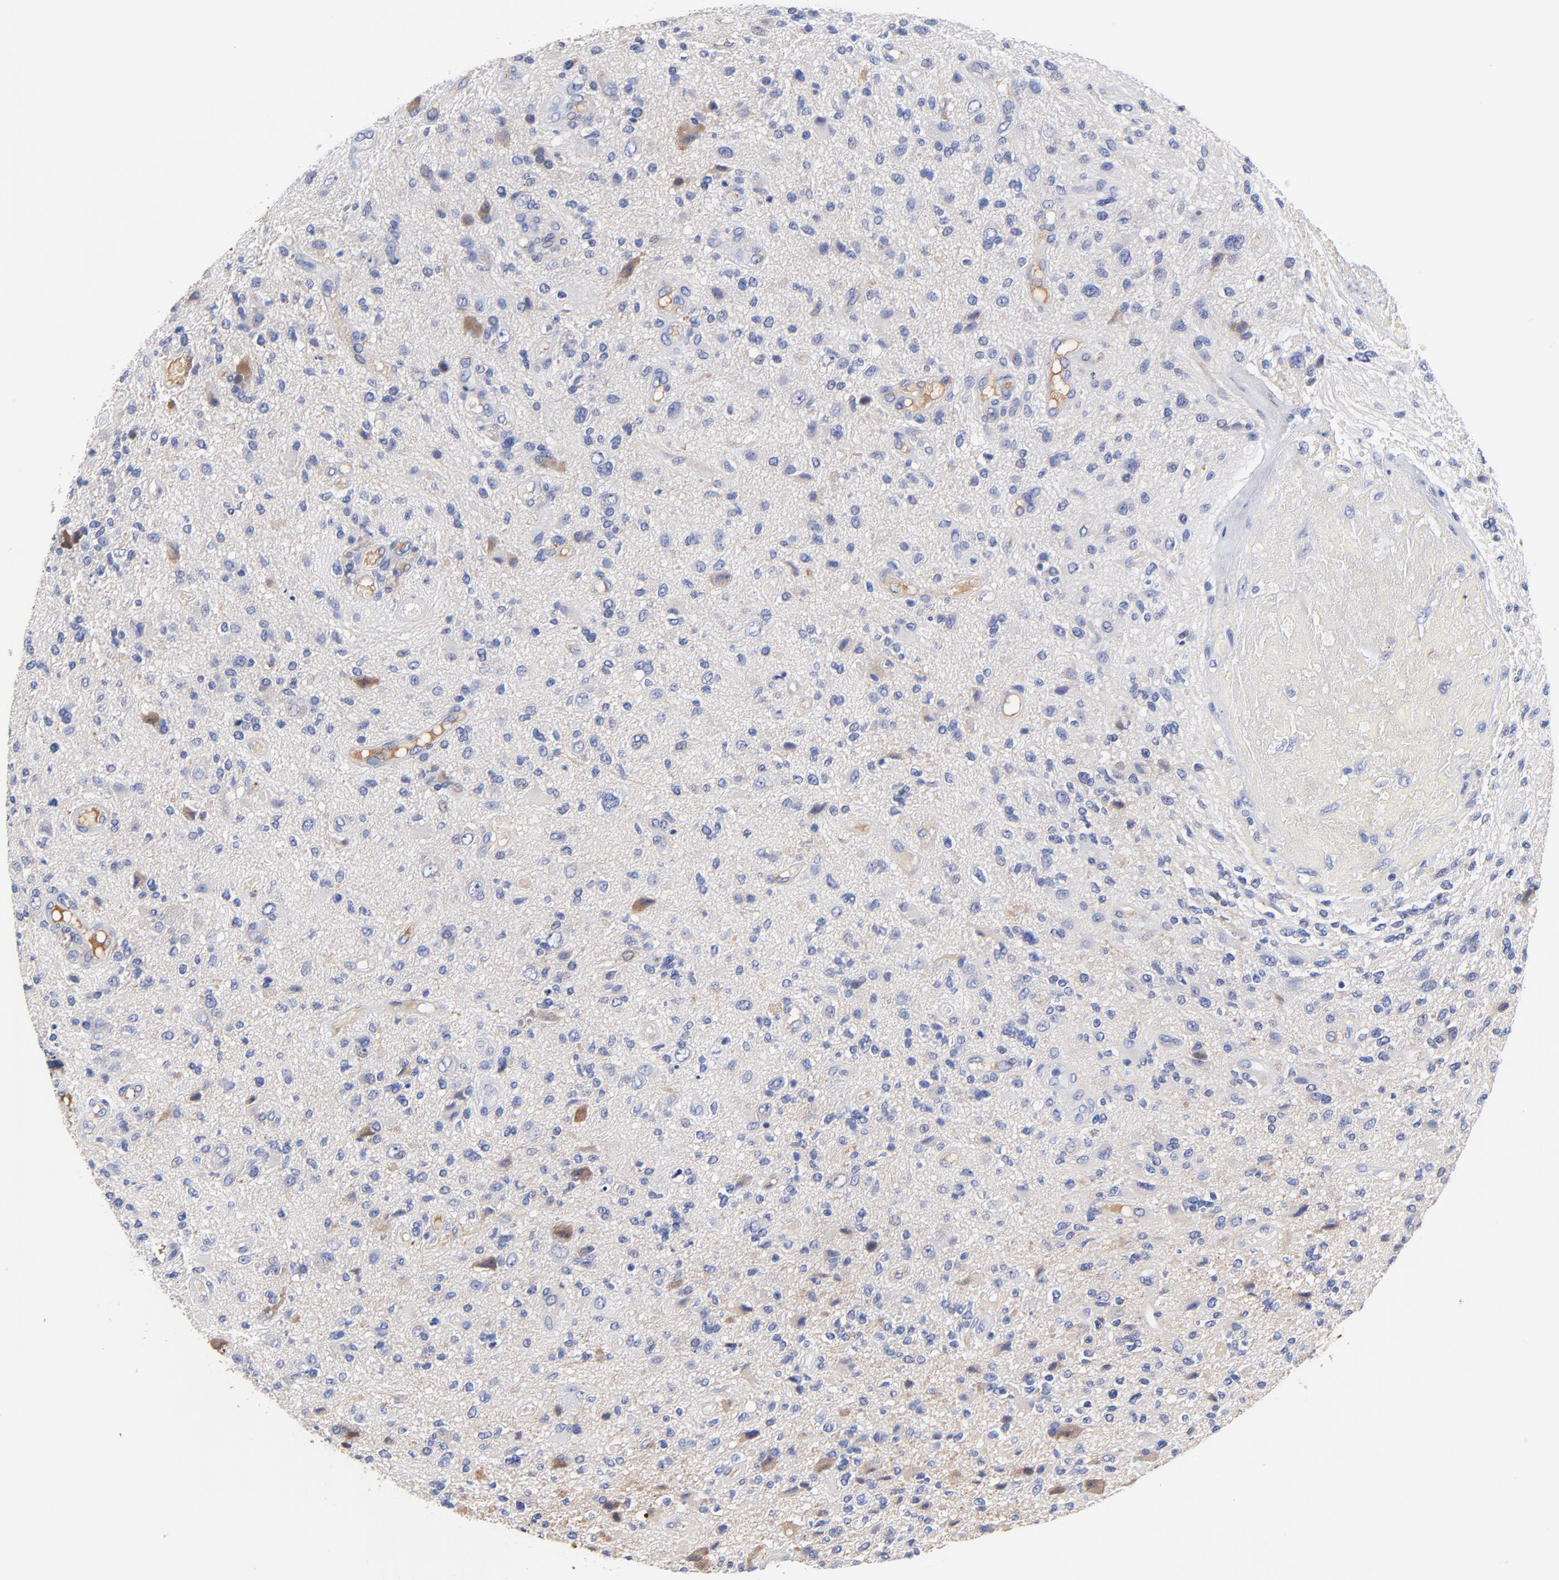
{"staining": {"intensity": "weak", "quantity": "25%-75%", "location": "cytoplasmic/membranous,nuclear"}, "tissue": "glioma", "cell_type": "Tumor cells", "image_type": "cancer", "snomed": [{"axis": "morphology", "description": "Normal tissue, NOS"}, {"axis": "morphology", "description": "Glioma, malignant, High grade"}, {"axis": "topography", "description": "Cerebral cortex"}], "caption": "This is an image of immunohistochemistry (IHC) staining of glioma, which shows weak positivity in the cytoplasmic/membranous and nuclear of tumor cells.", "gene": "IGLV3-10", "patient": {"sex": "male", "age": 75}}